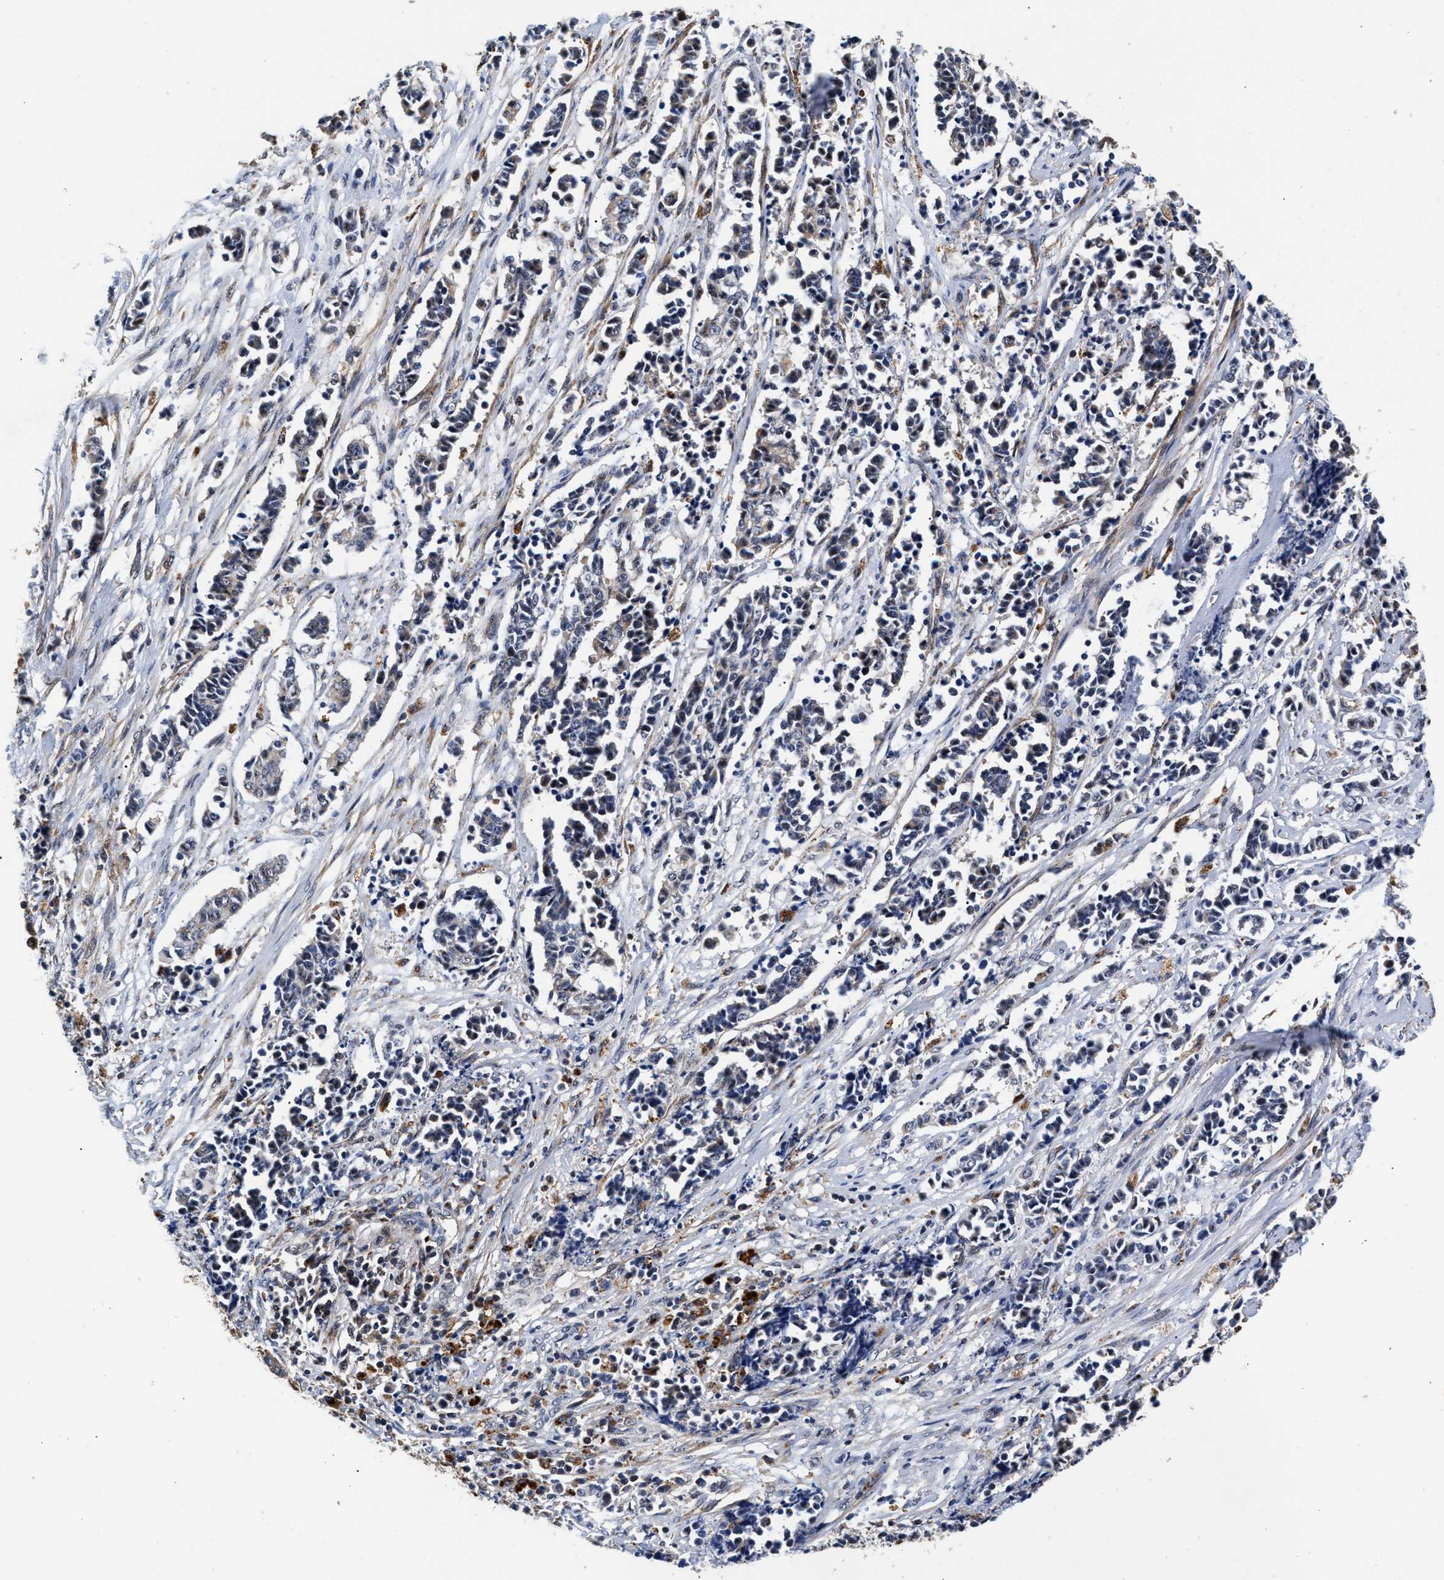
{"staining": {"intensity": "negative", "quantity": "none", "location": "none"}, "tissue": "cervical cancer", "cell_type": "Tumor cells", "image_type": "cancer", "snomed": [{"axis": "morphology", "description": "Squamous cell carcinoma, NOS"}, {"axis": "topography", "description": "Cervix"}], "caption": "Micrograph shows no significant protein staining in tumor cells of cervical squamous cell carcinoma.", "gene": "SGK1", "patient": {"sex": "female", "age": 35}}